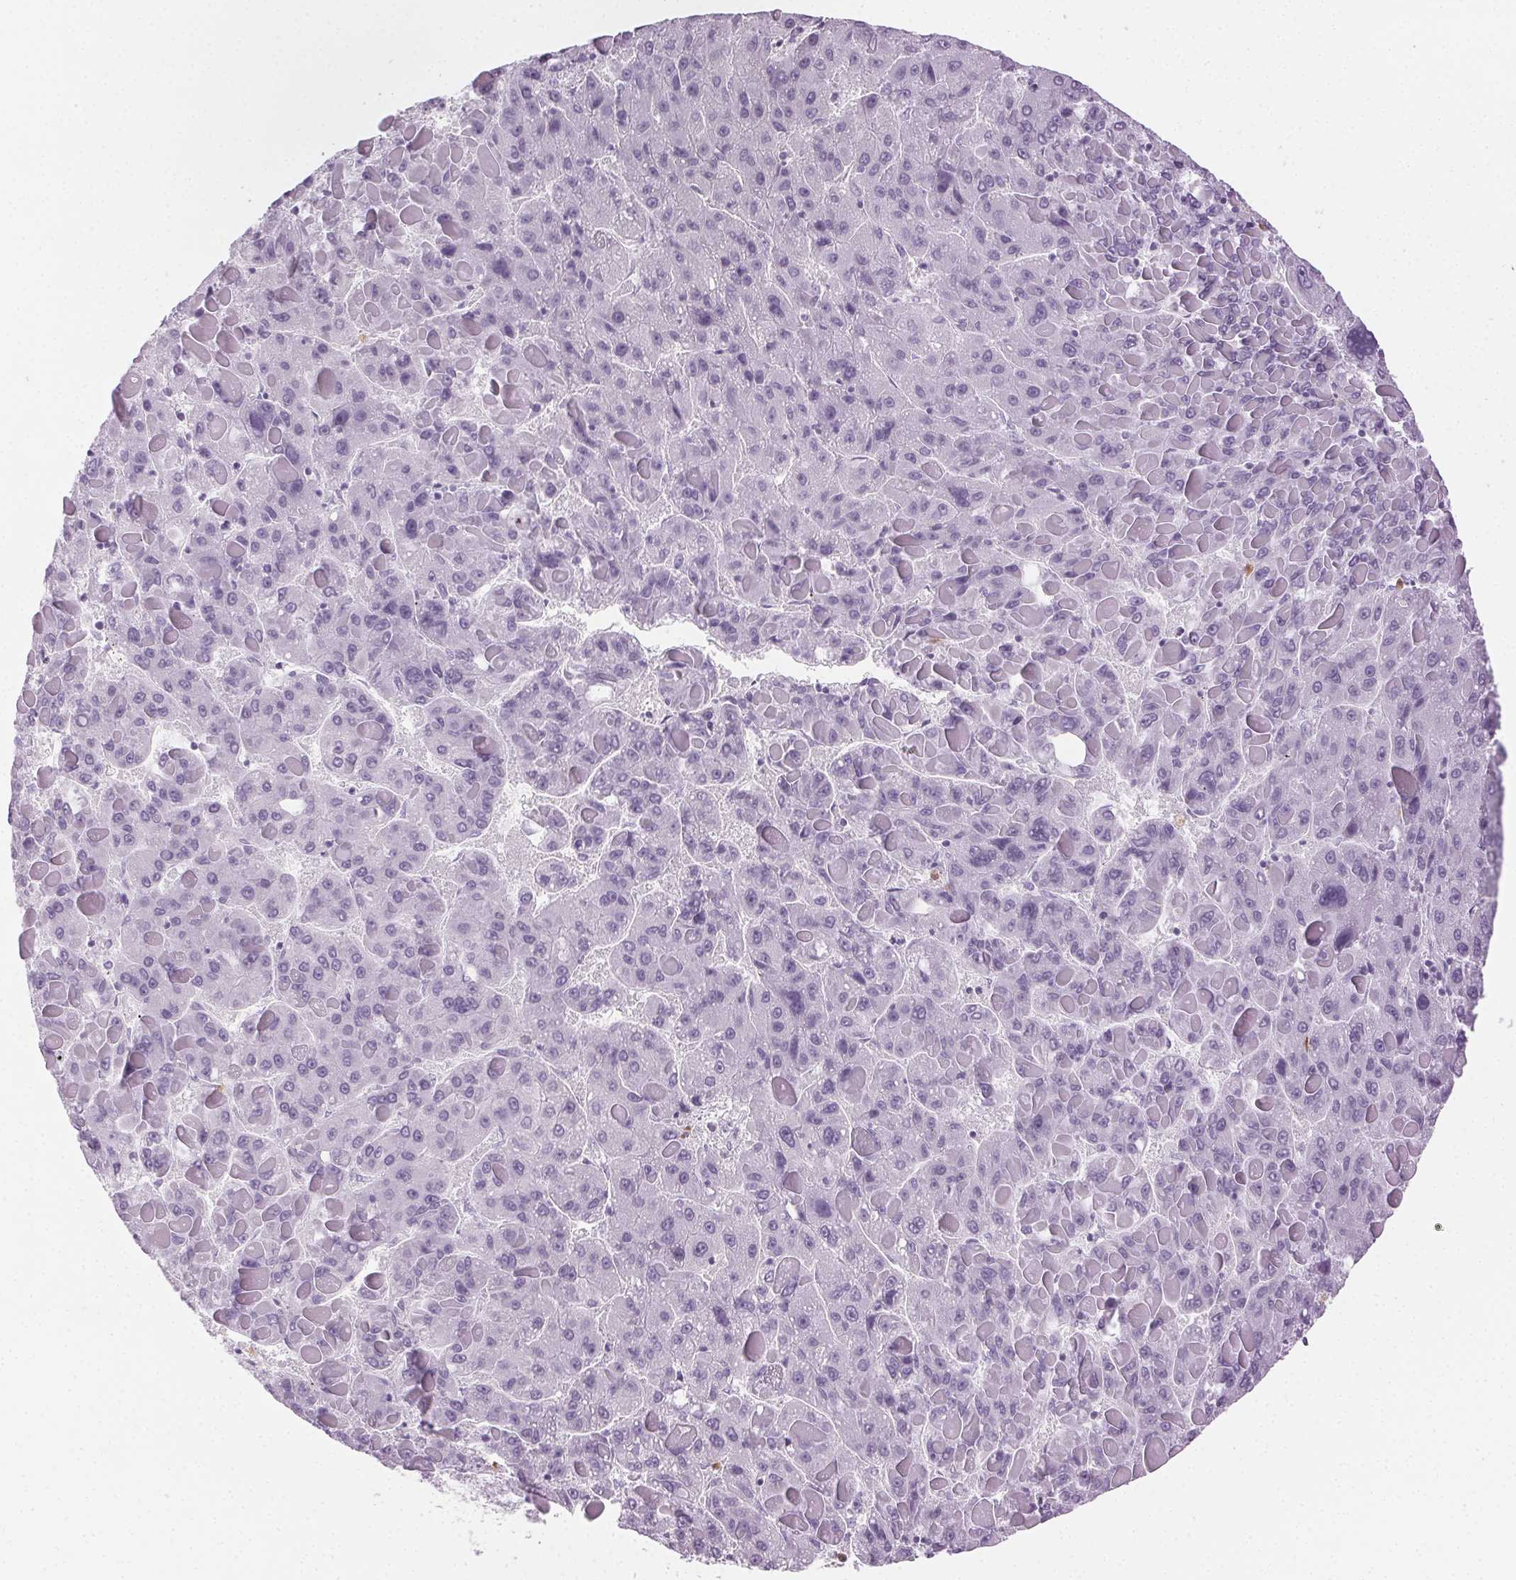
{"staining": {"intensity": "negative", "quantity": "none", "location": "none"}, "tissue": "liver cancer", "cell_type": "Tumor cells", "image_type": "cancer", "snomed": [{"axis": "morphology", "description": "Carcinoma, Hepatocellular, NOS"}, {"axis": "topography", "description": "Liver"}], "caption": "The IHC photomicrograph has no significant staining in tumor cells of liver cancer tissue.", "gene": "MPO", "patient": {"sex": "female", "age": 82}}